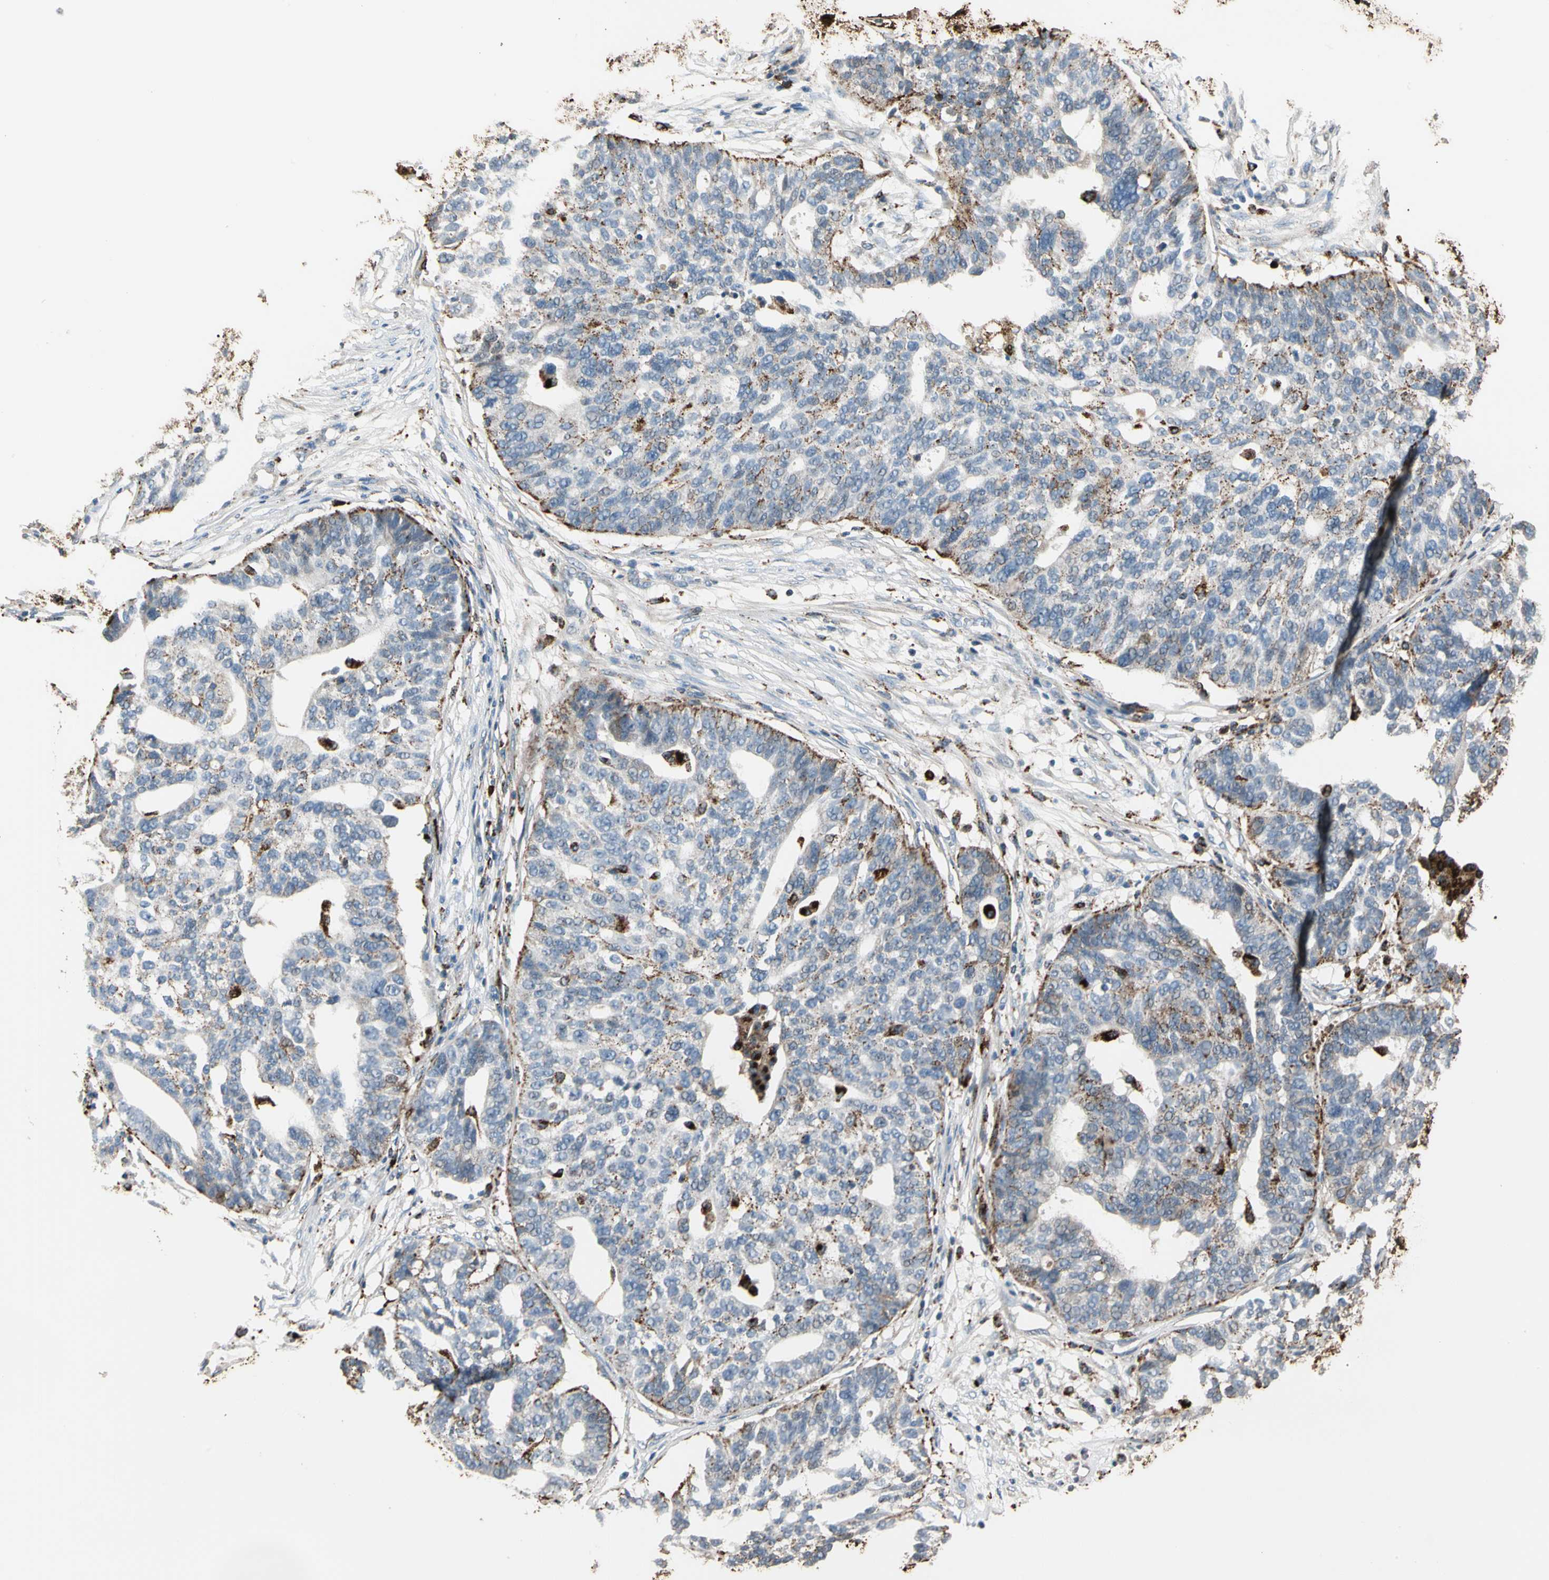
{"staining": {"intensity": "moderate", "quantity": "<25%", "location": "cytoplasmic/membranous"}, "tissue": "ovarian cancer", "cell_type": "Tumor cells", "image_type": "cancer", "snomed": [{"axis": "morphology", "description": "Cystadenocarcinoma, serous, NOS"}, {"axis": "topography", "description": "Ovary"}], "caption": "DAB immunohistochemical staining of ovarian cancer shows moderate cytoplasmic/membranous protein positivity in about <25% of tumor cells.", "gene": "GM2A", "patient": {"sex": "female", "age": 59}}